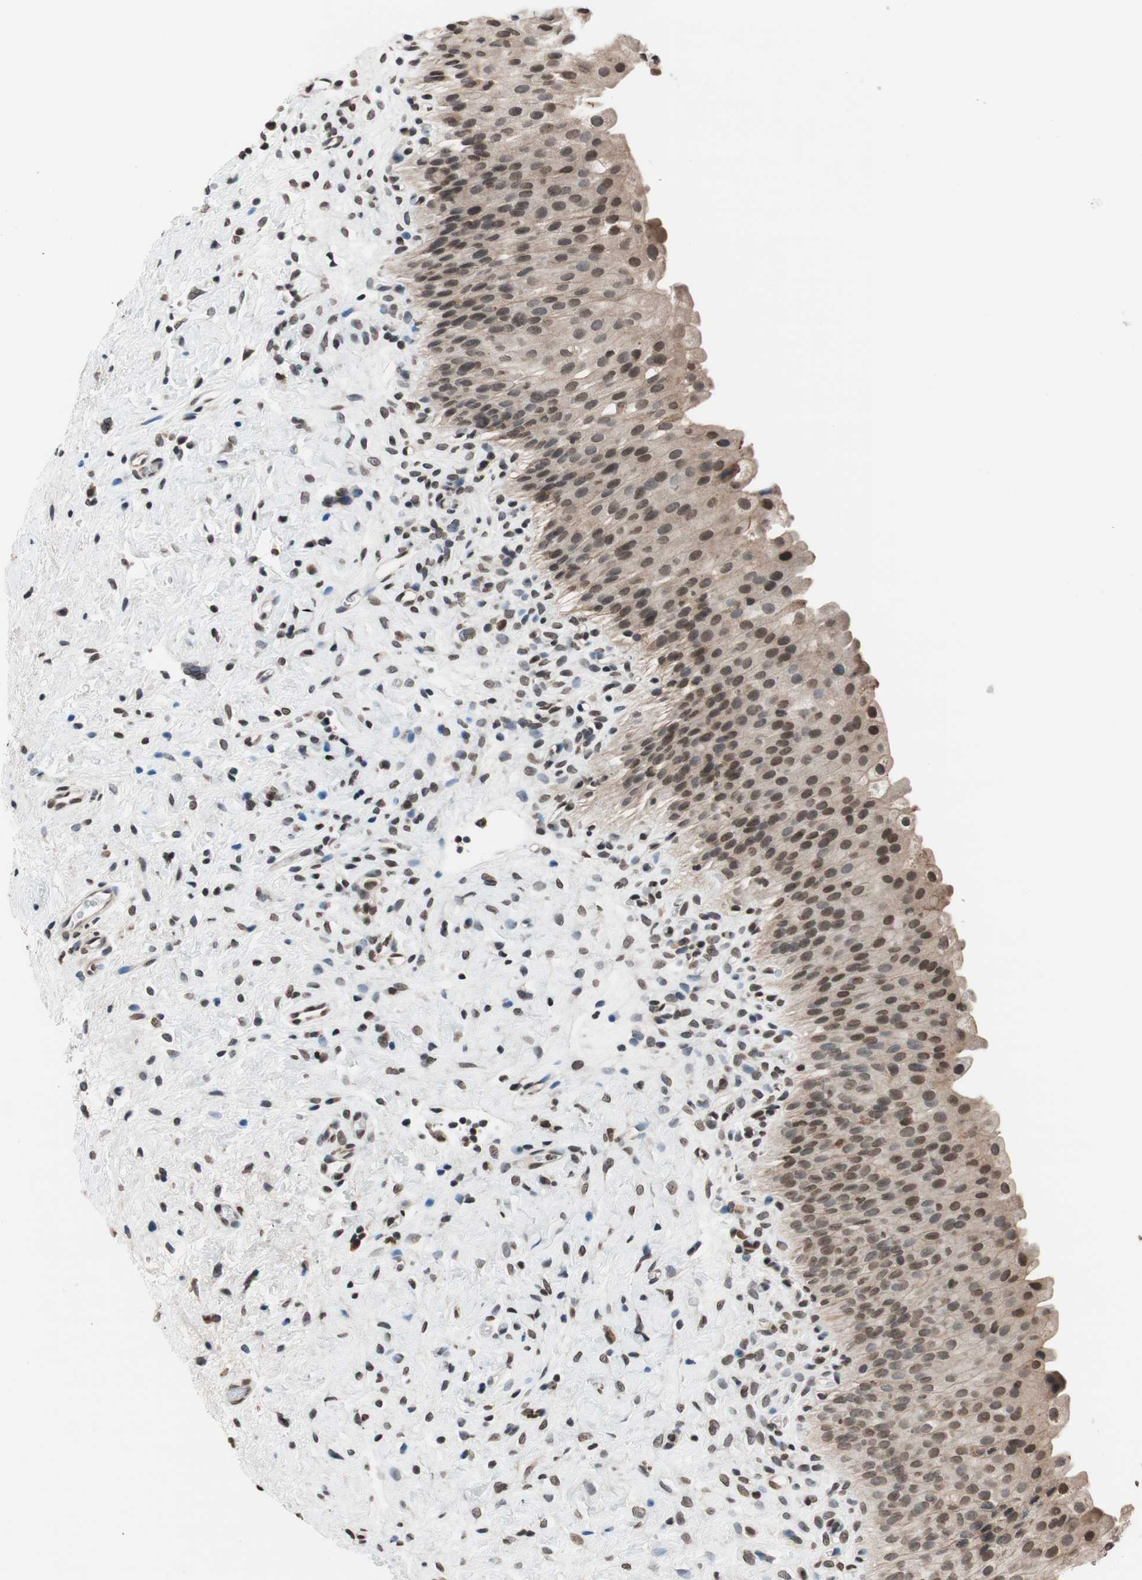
{"staining": {"intensity": "moderate", "quantity": ">75%", "location": "cytoplasmic/membranous,nuclear"}, "tissue": "urinary bladder", "cell_type": "Urothelial cells", "image_type": "normal", "snomed": [{"axis": "morphology", "description": "Normal tissue, NOS"}, {"axis": "morphology", "description": "Urothelial carcinoma, High grade"}, {"axis": "topography", "description": "Urinary bladder"}], "caption": "Unremarkable urinary bladder was stained to show a protein in brown. There is medium levels of moderate cytoplasmic/membranous,nuclear staining in about >75% of urothelial cells. (IHC, brightfield microscopy, high magnification).", "gene": "RFC1", "patient": {"sex": "male", "age": 46}}